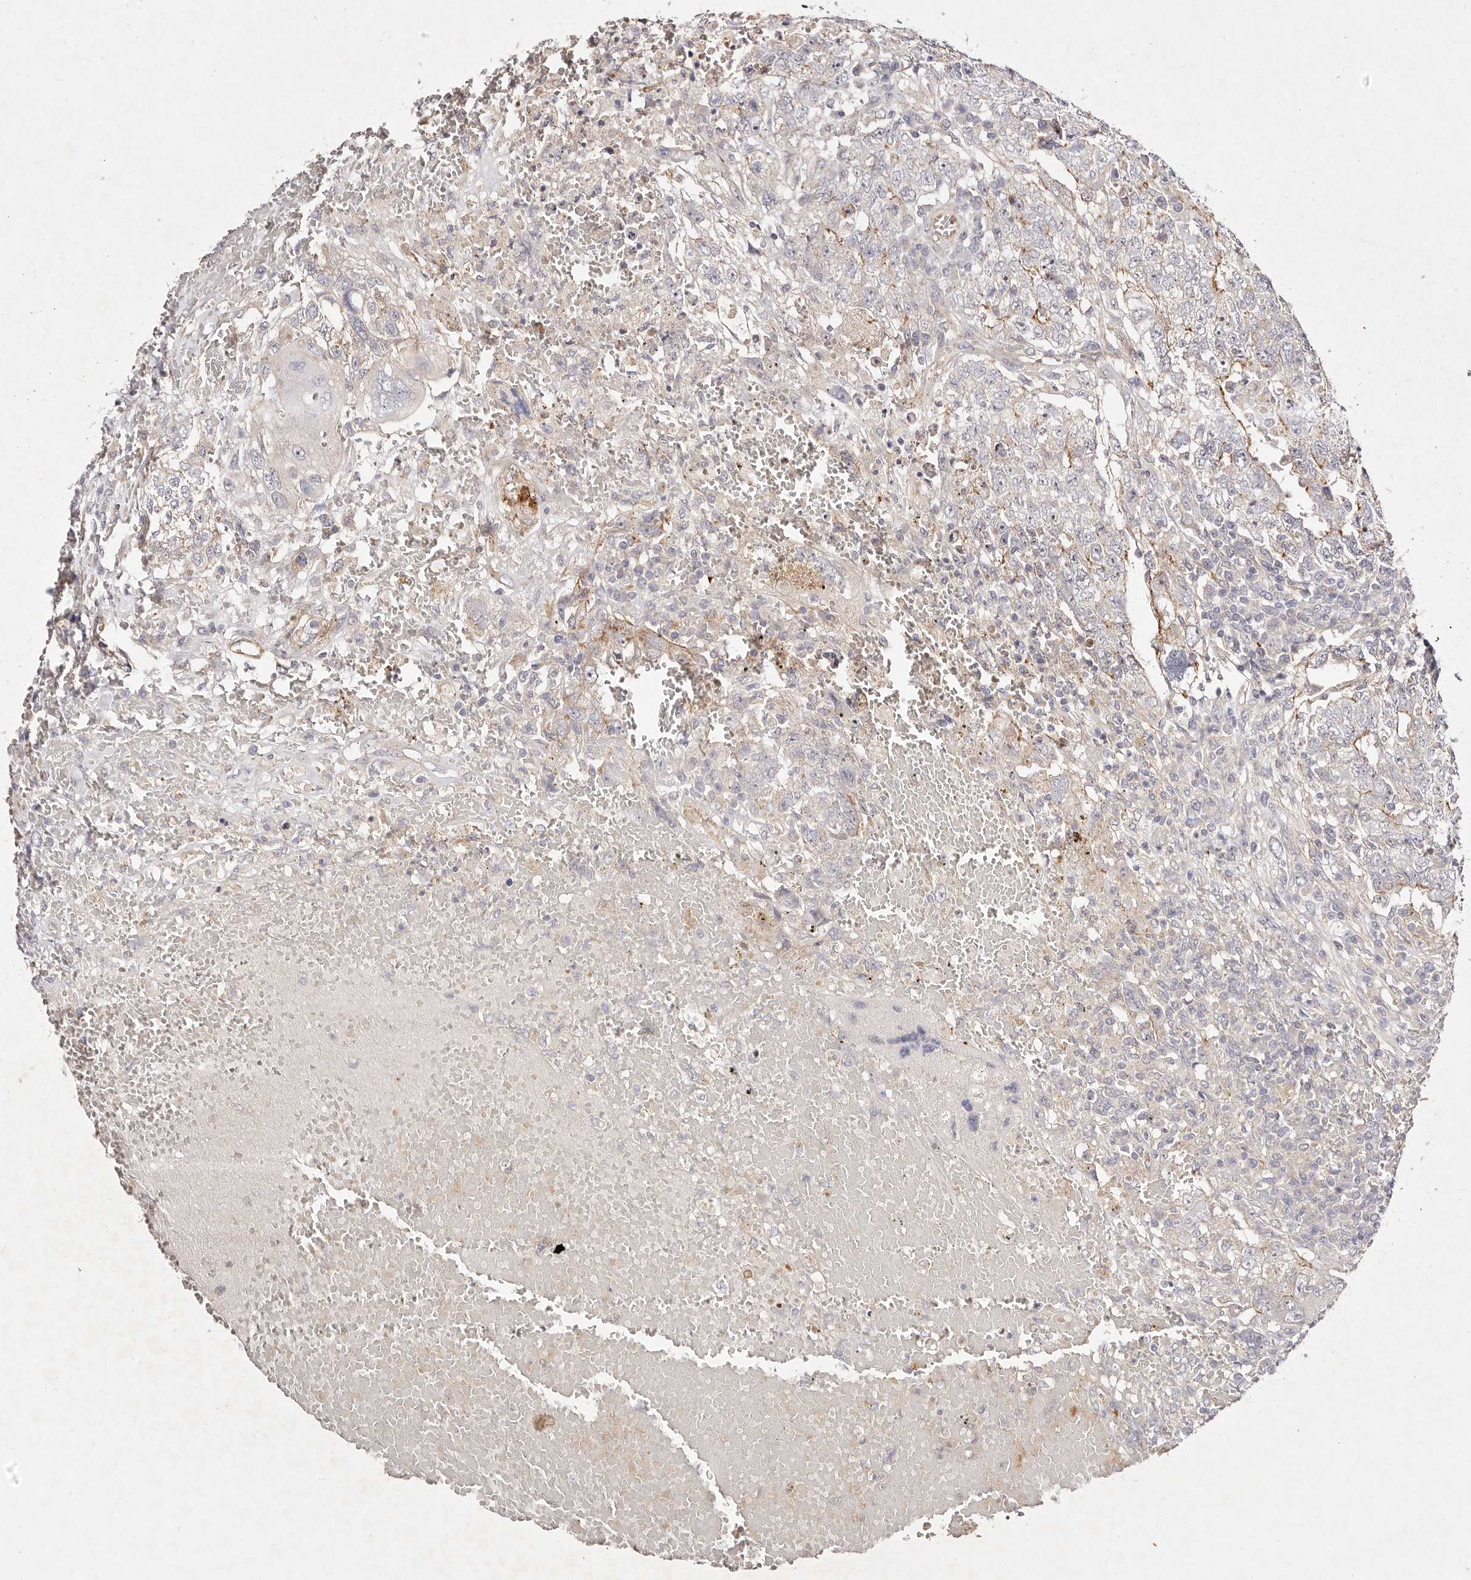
{"staining": {"intensity": "weak", "quantity": "<25%", "location": "cytoplasmic/membranous"}, "tissue": "testis cancer", "cell_type": "Tumor cells", "image_type": "cancer", "snomed": [{"axis": "morphology", "description": "Carcinoma, Embryonal, NOS"}, {"axis": "topography", "description": "Testis"}], "caption": "High power microscopy photomicrograph of an immunohistochemistry (IHC) micrograph of testis cancer, revealing no significant positivity in tumor cells.", "gene": "MTMR11", "patient": {"sex": "male", "age": 26}}